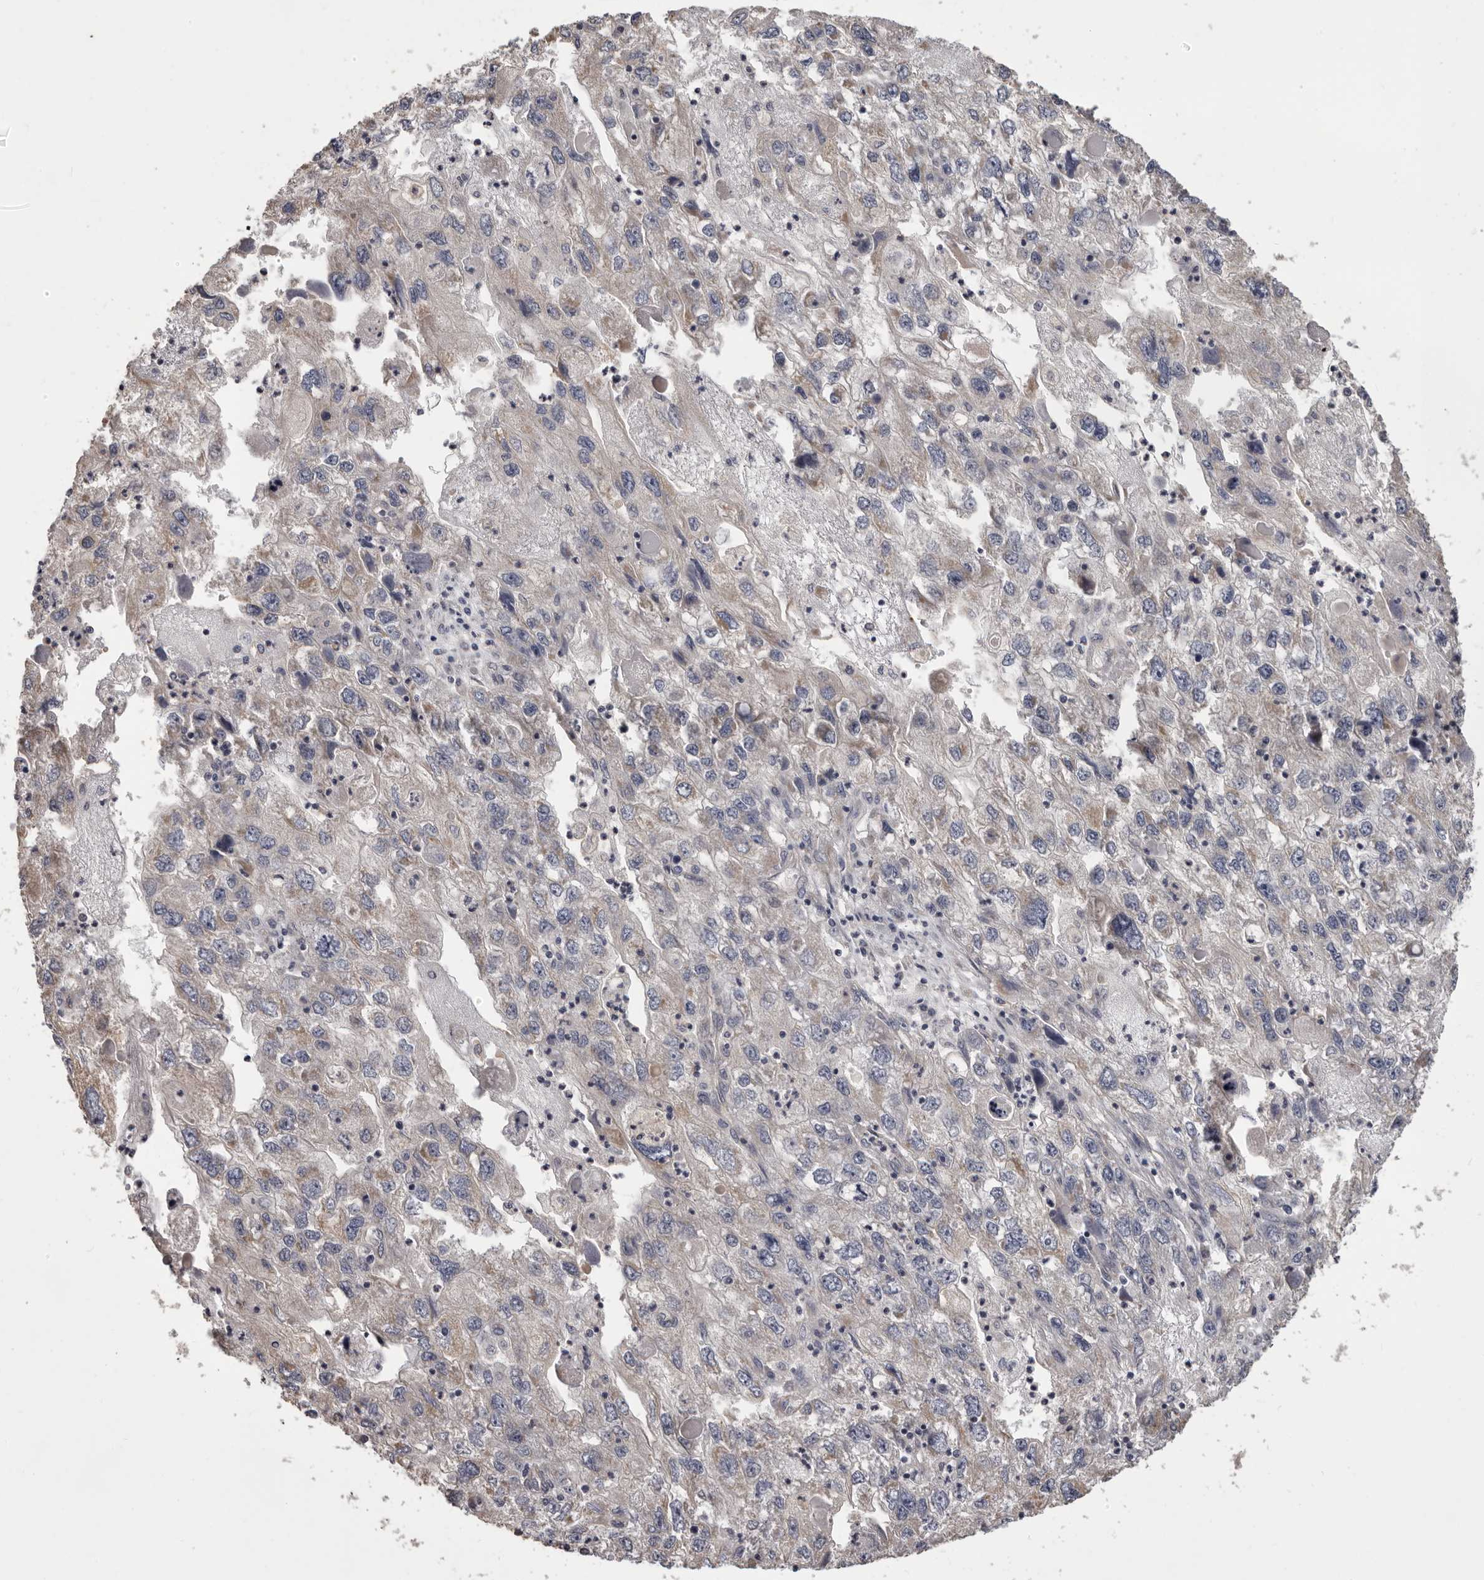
{"staining": {"intensity": "weak", "quantity": "<25%", "location": "cytoplasmic/membranous"}, "tissue": "endometrial cancer", "cell_type": "Tumor cells", "image_type": "cancer", "snomed": [{"axis": "morphology", "description": "Adenocarcinoma, NOS"}, {"axis": "topography", "description": "Endometrium"}], "caption": "An image of human adenocarcinoma (endometrial) is negative for staining in tumor cells.", "gene": "HRH1", "patient": {"sex": "female", "age": 49}}